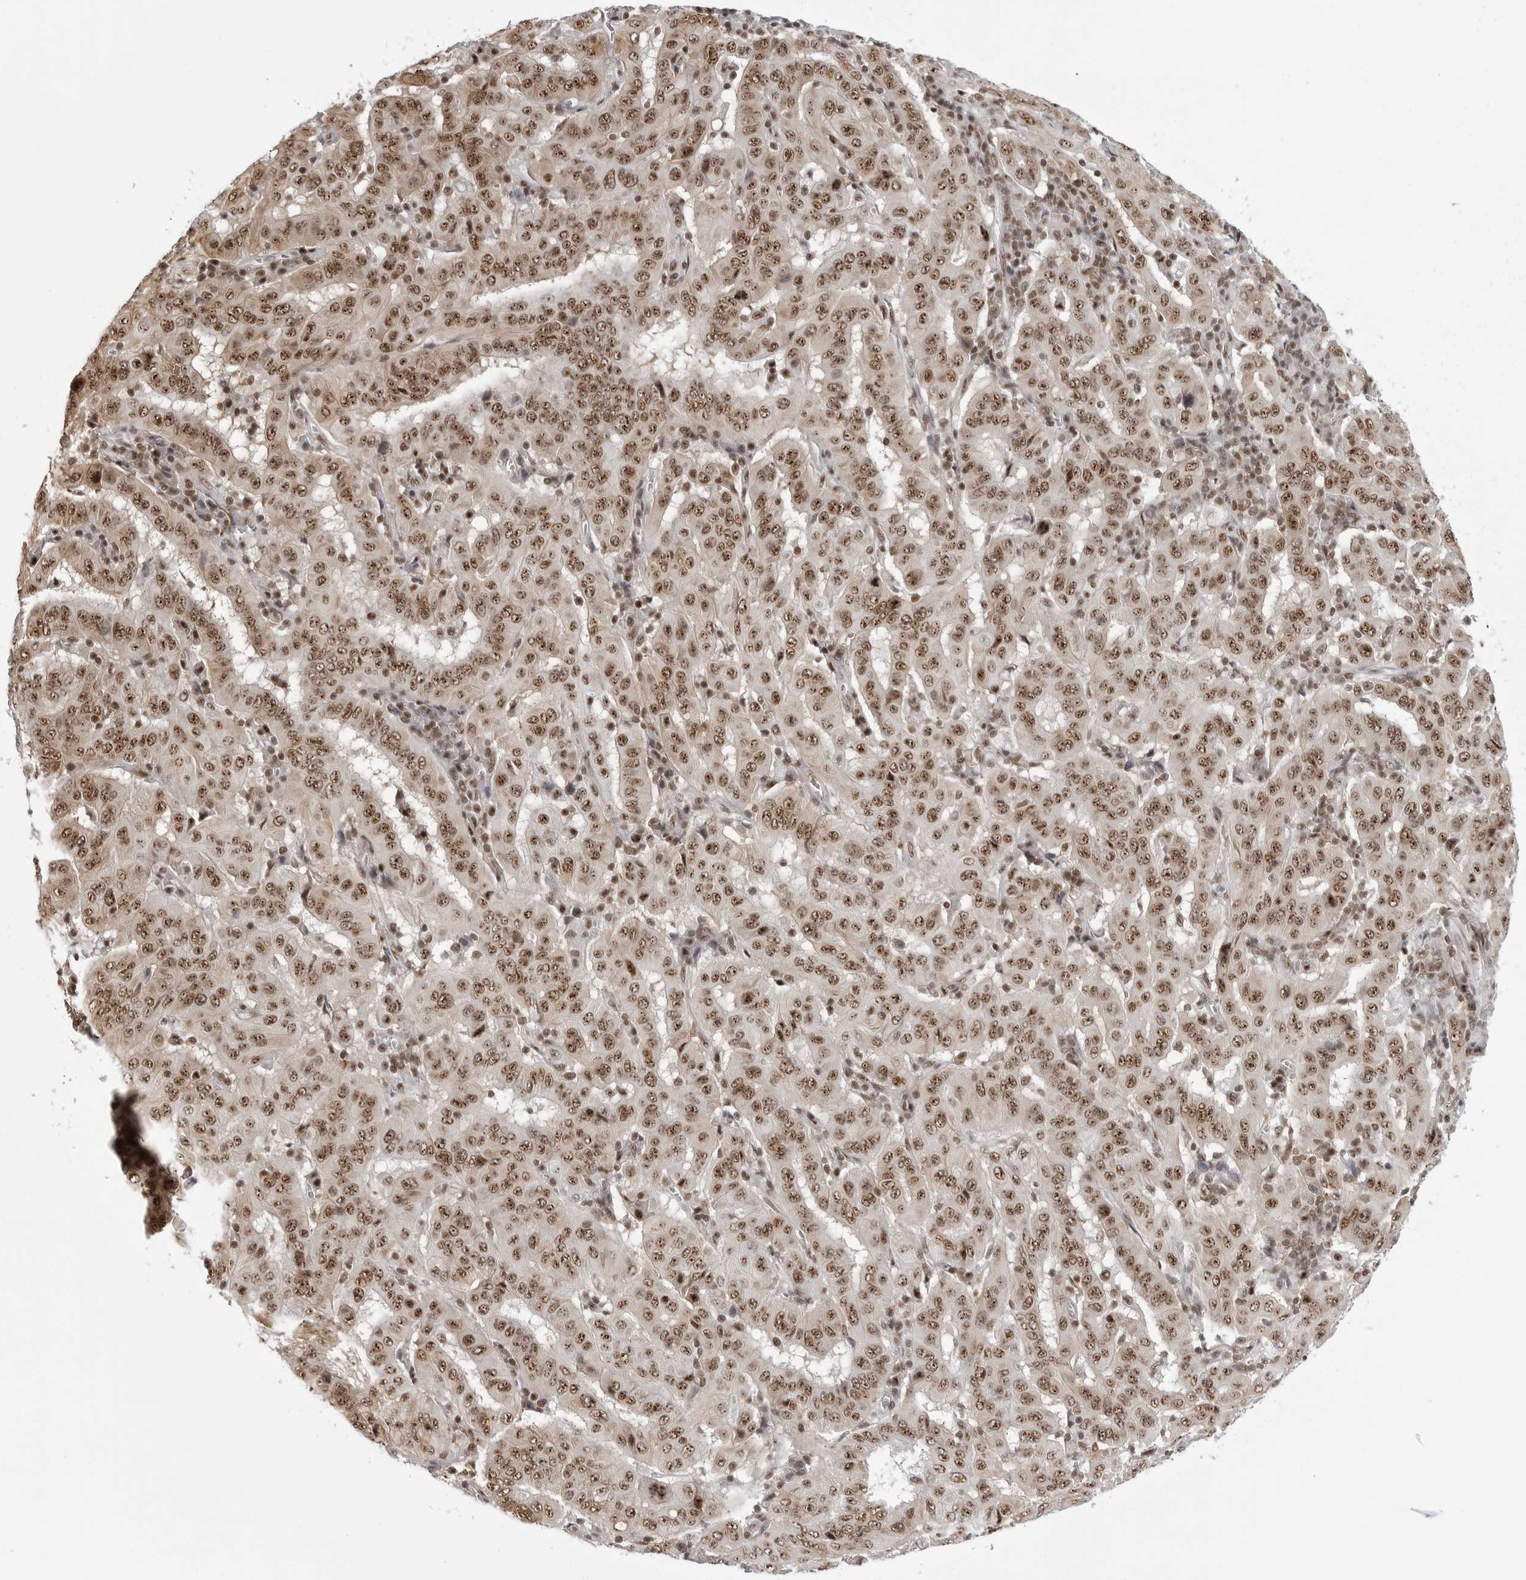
{"staining": {"intensity": "moderate", "quantity": ">75%", "location": "nuclear"}, "tissue": "pancreatic cancer", "cell_type": "Tumor cells", "image_type": "cancer", "snomed": [{"axis": "morphology", "description": "Adenocarcinoma, NOS"}, {"axis": "topography", "description": "Pancreas"}], "caption": "Protein expression analysis of pancreatic cancer (adenocarcinoma) exhibits moderate nuclear positivity in approximately >75% of tumor cells.", "gene": "WRAP53", "patient": {"sex": "male", "age": 63}}